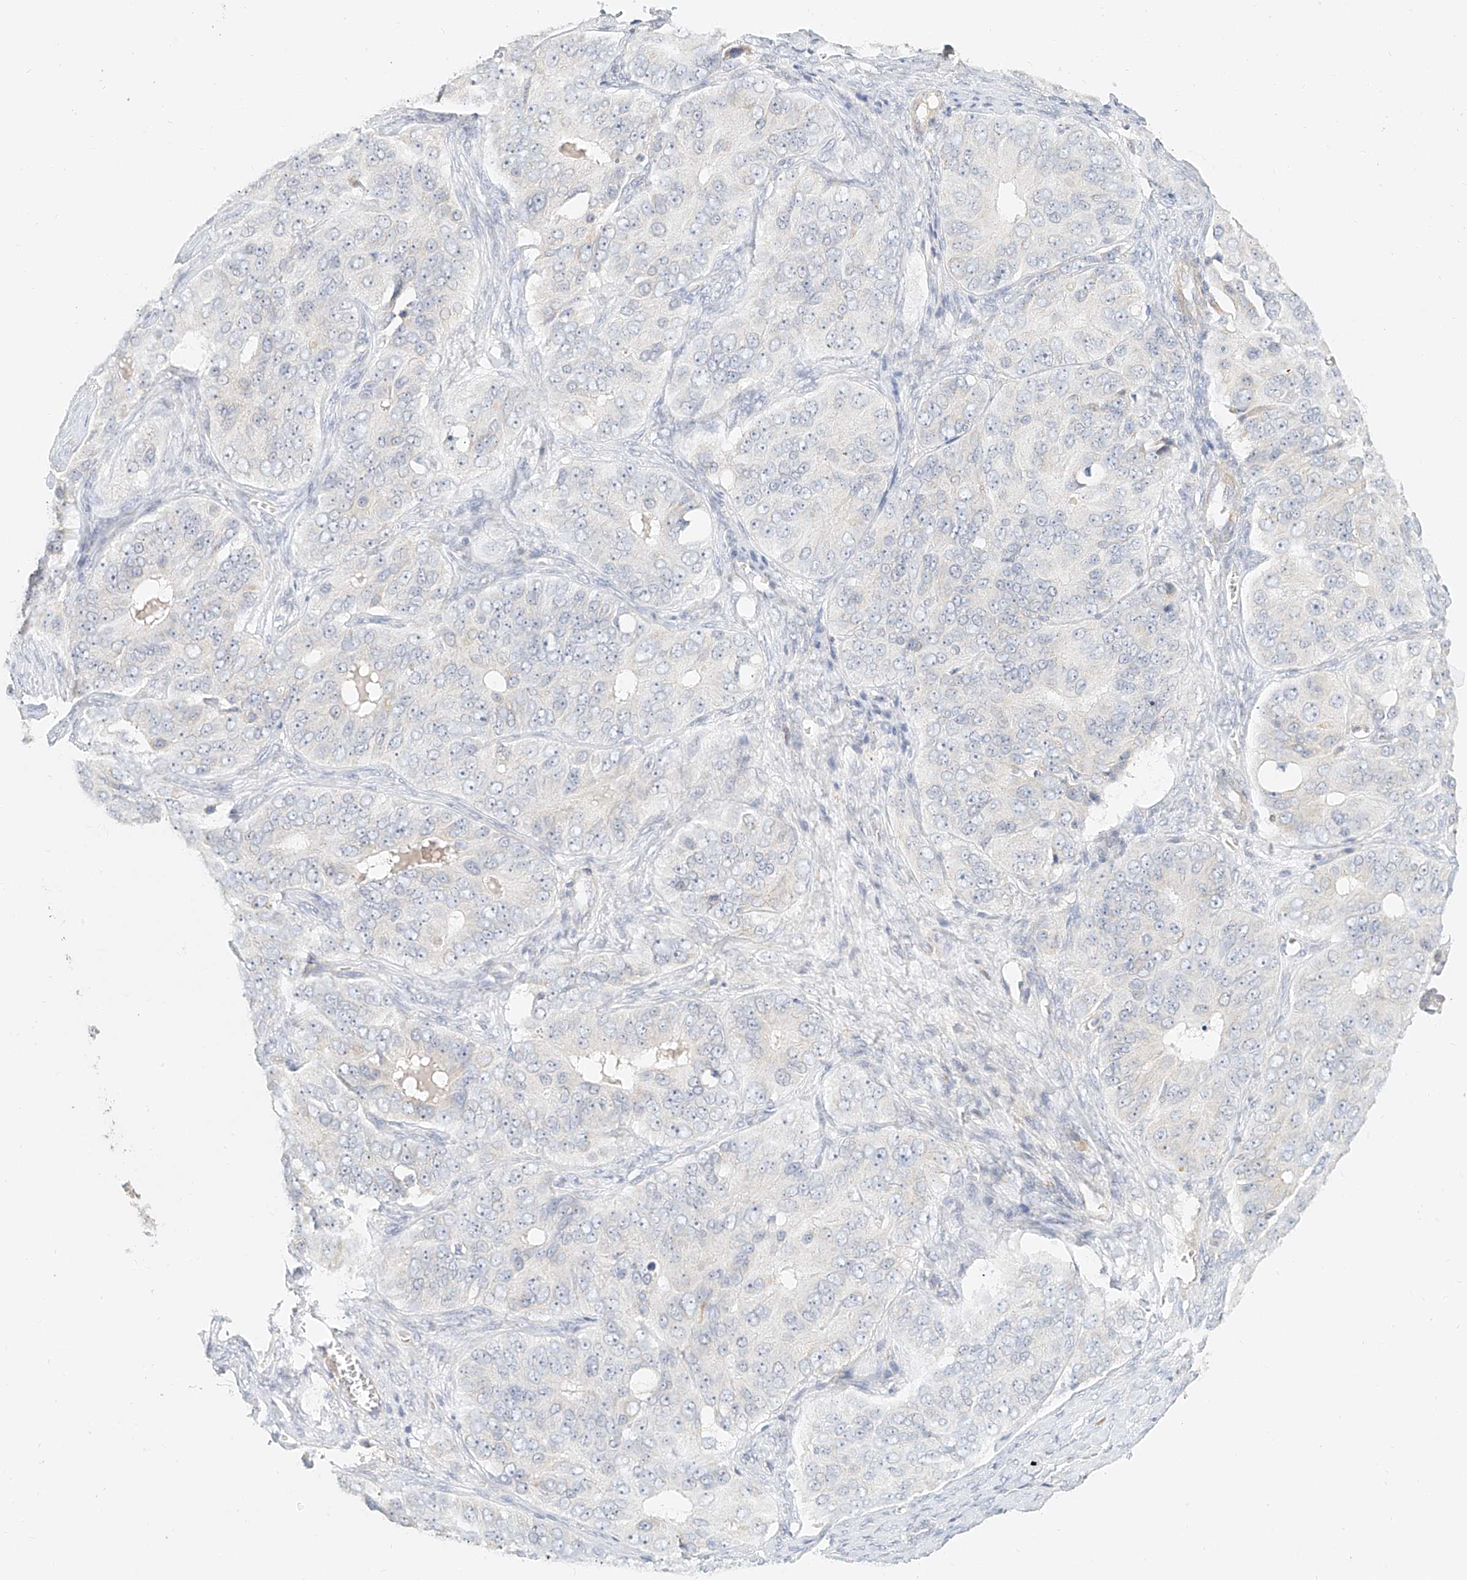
{"staining": {"intensity": "negative", "quantity": "none", "location": "none"}, "tissue": "ovarian cancer", "cell_type": "Tumor cells", "image_type": "cancer", "snomed": [{"axis": "morphology", "description": "Carcinoma, endometroid"}, {"axis": "topography", "description": "Ovary"}], "caption": "DAB immunohistochemical staining of endometroid carcinoma (ovarian) demonstrates no significant staining in tumor cells.", "gene": "CXorf58", "patient": {"sex": "female", "age": 51}}